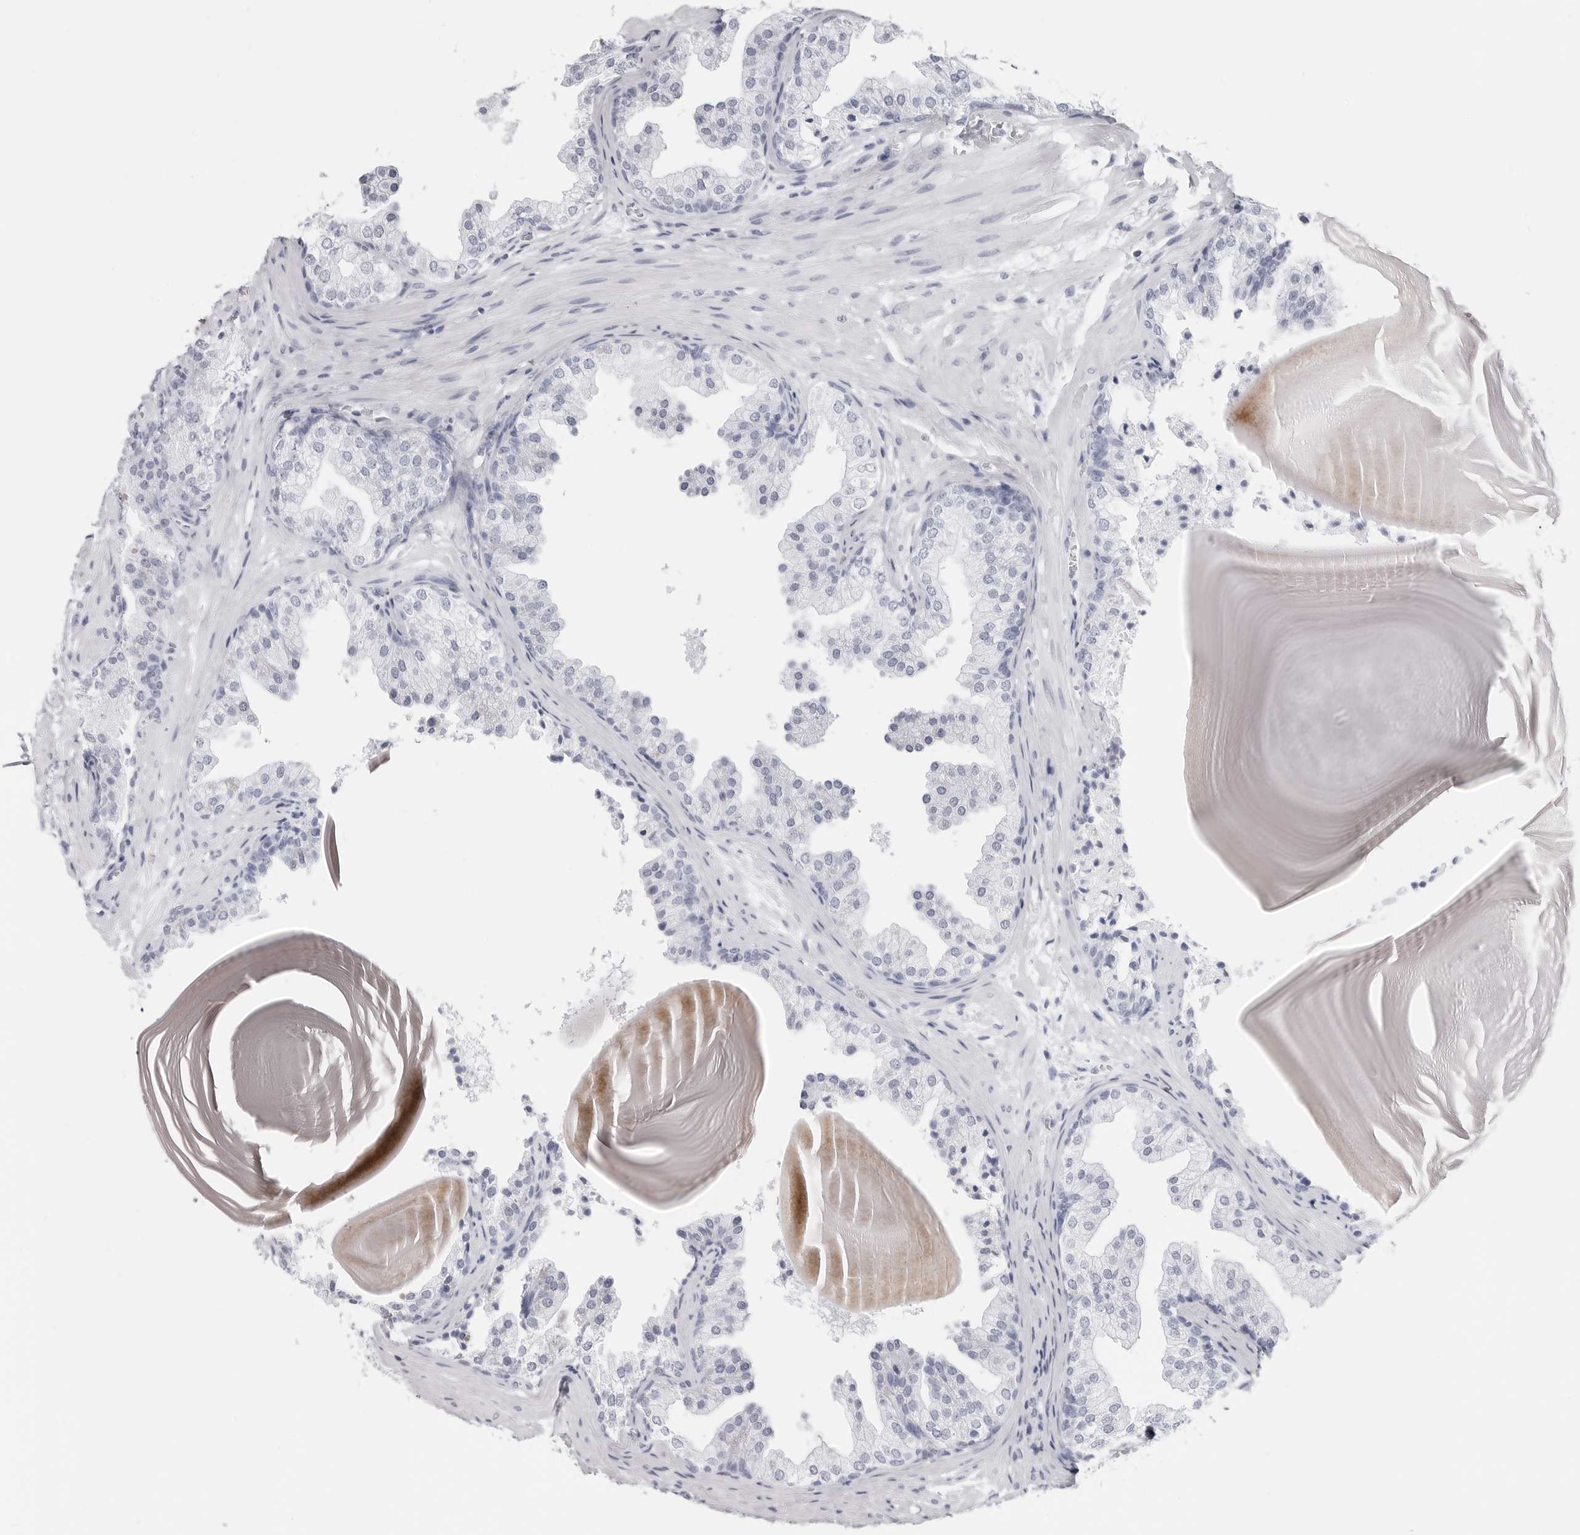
{"staining": {"intensity": "negative", "quantity": "none", "location": "none"}, "tissue": "prostate", "cell_type": "Glandular cells", "image_type": "normal", "snomed": [{"axis": "morphology", "description": "Normal tissue, NOS"}, {"axis": "topography", "description": "Prostate"}], "caption": "Protein analysis of benign prostate exhibits no significant expression in glandular cells.", "gene": "CST2", "patient": {"sex": "male", "age": 48}}